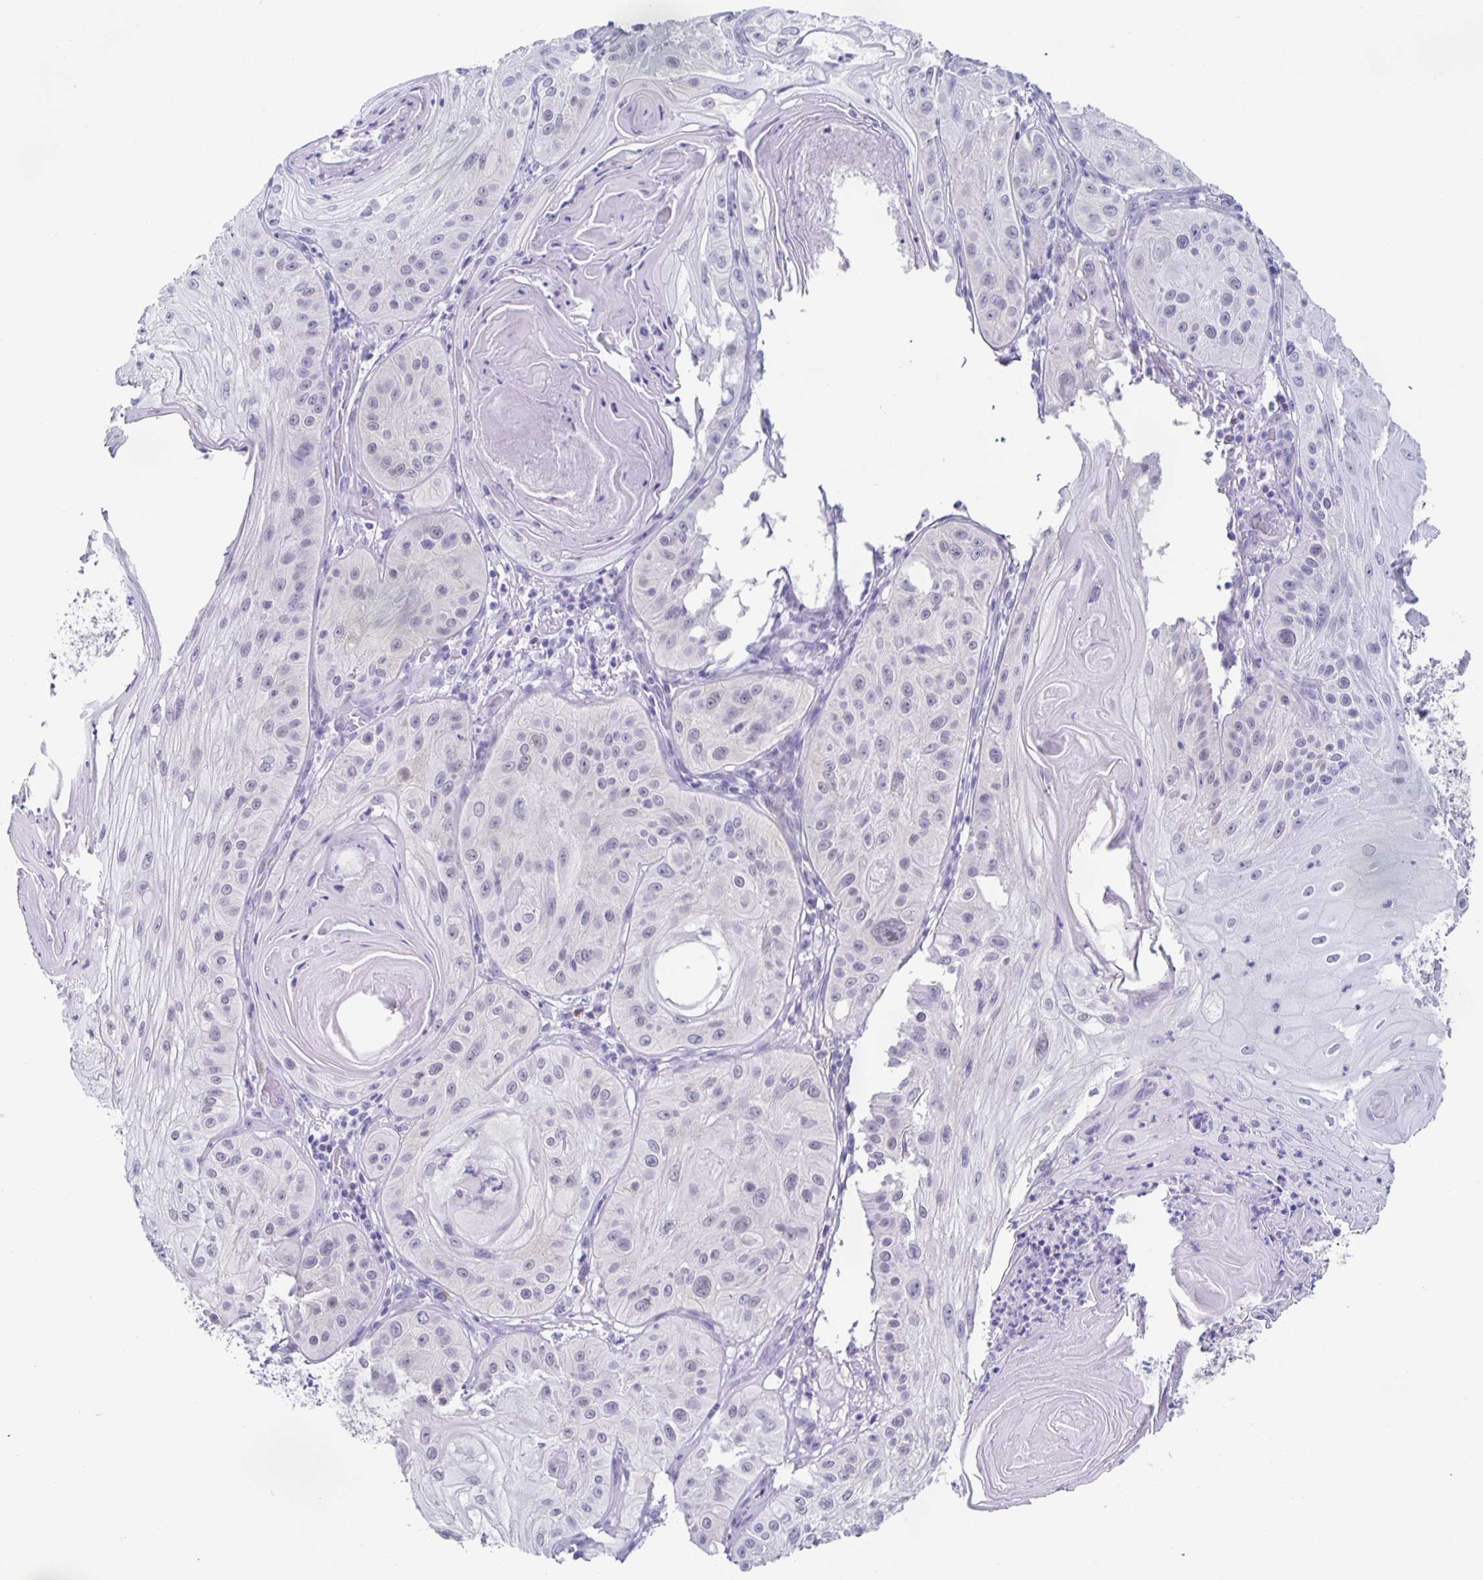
{"staining": {"intensity": "negative", "quantity": "none", "location": "none"}, "tissue": "skin cancer", "cell_type": "Tumor cells", "image_type": "cancer", "snomed": [{"axis": "morphology", "description": "Squamous cell carcinoma, NOS"}, {"axis": "topography", "description": "Skin"}], "caption": "Immunohistochemical staining of human skin squamous cell carcinoma reveals no significant expression in tumor cells. (Brightfield microscopy of DAB (3,3'-diaminobenzidine) immunohistochemistry (IHC) at high magnification).", "gene": "TPPP", "patient": {"sex": "male", "age": 85}}